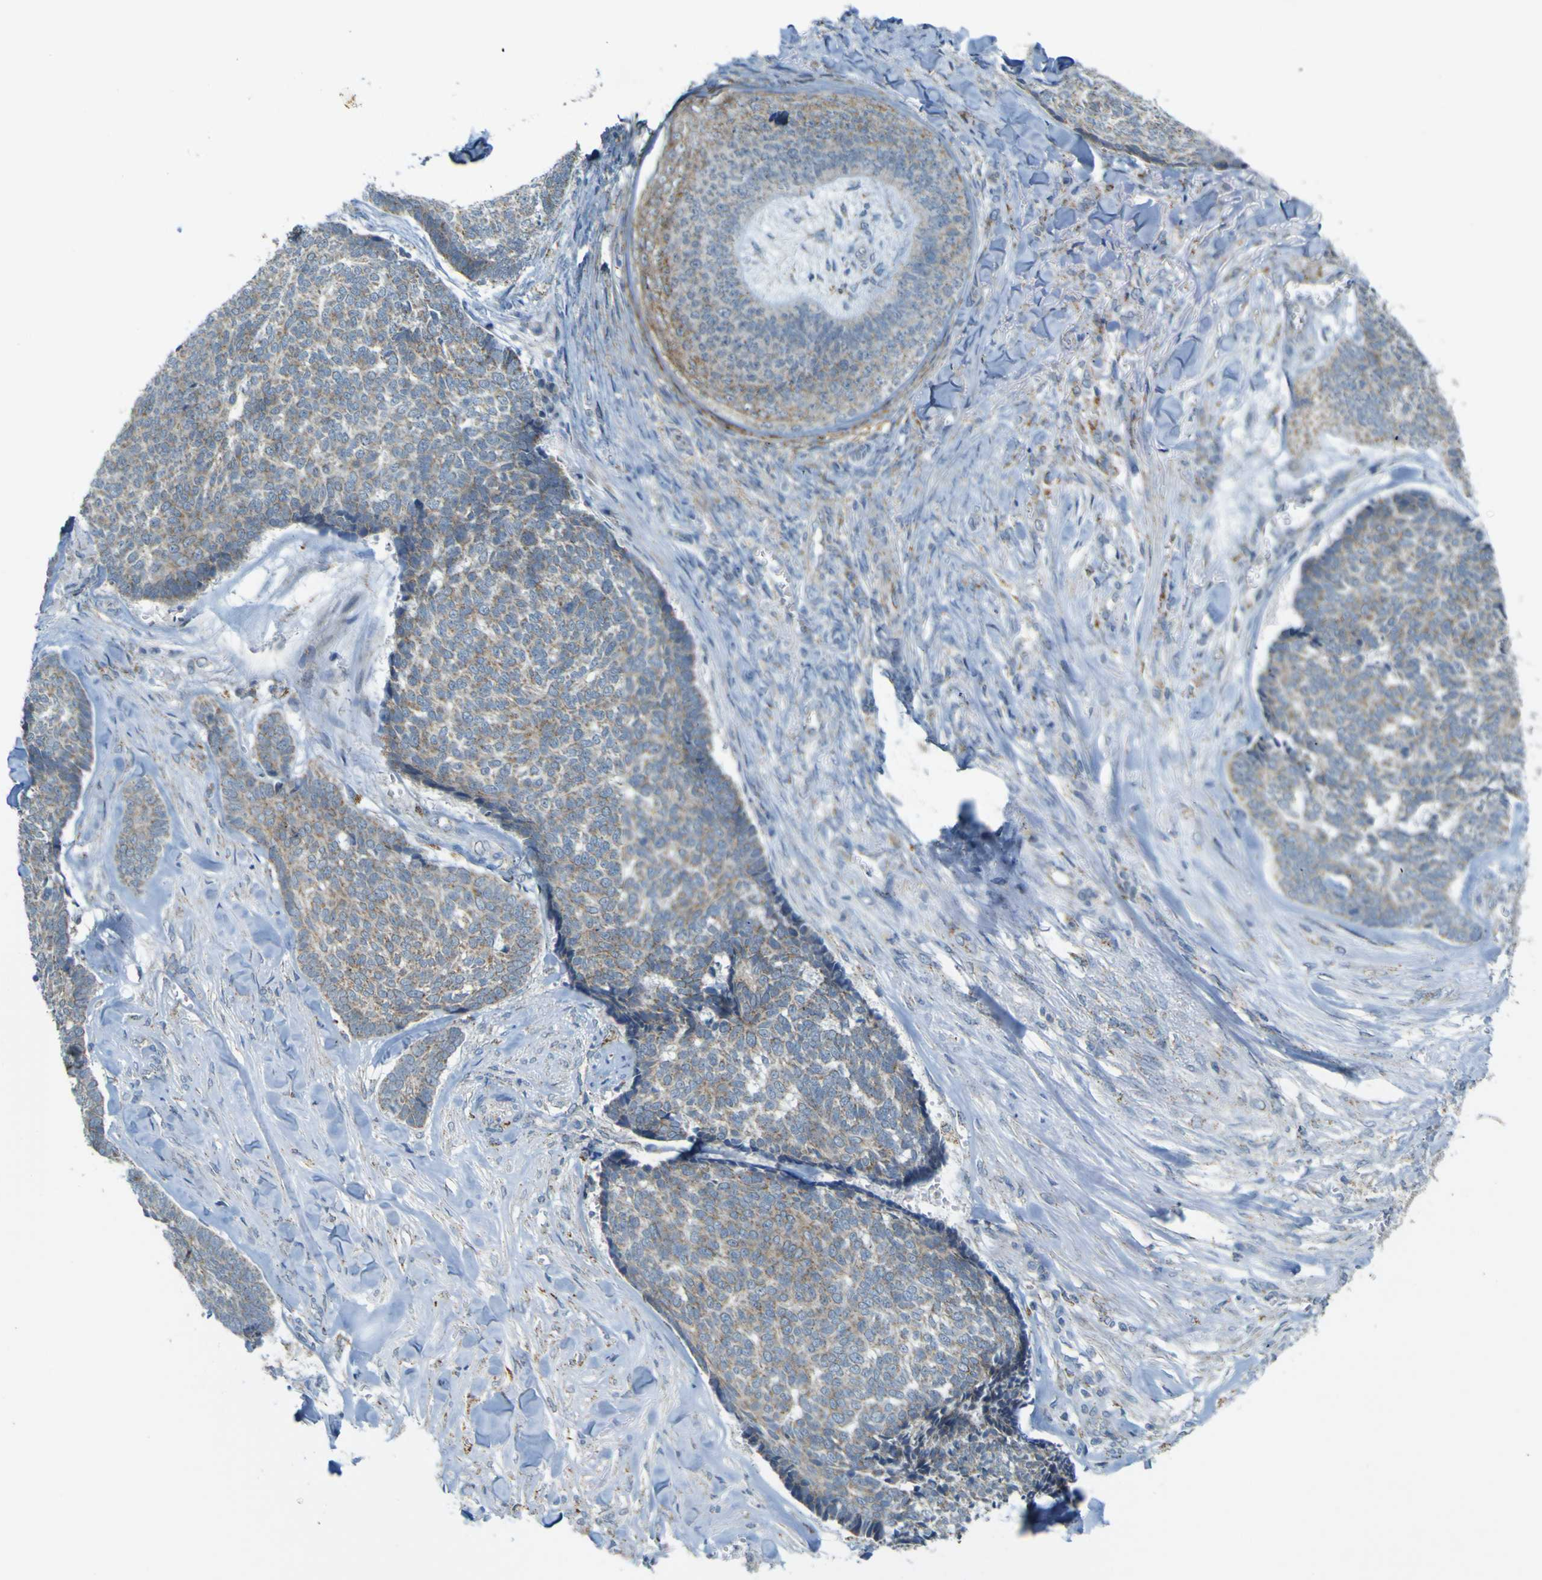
{"staining": {"intensity": "weak", "quantity": ">75%", "location": "cytoplasmic/membranous"}, "tissue": "skin cancer", "cell_type": "Tumor cells", "image_type": "cancer", "snomed": [{"axis": "morphology", "description": "Basal cell carcinoma"}, {"axis": "topography", "description": "Skin"}], "caption": "DAB (3,3'-diaminobenzidine) immunohistochemical staining of human skin cancer shows weak cytoplasmic/membranous protein staining in about >75% of tumor cells. Immunohistochemistry stains the protein in brown and the nuclei are stained blue.", "gene": "ACBD5", "patient": {"sex": "male", "age": 84}}